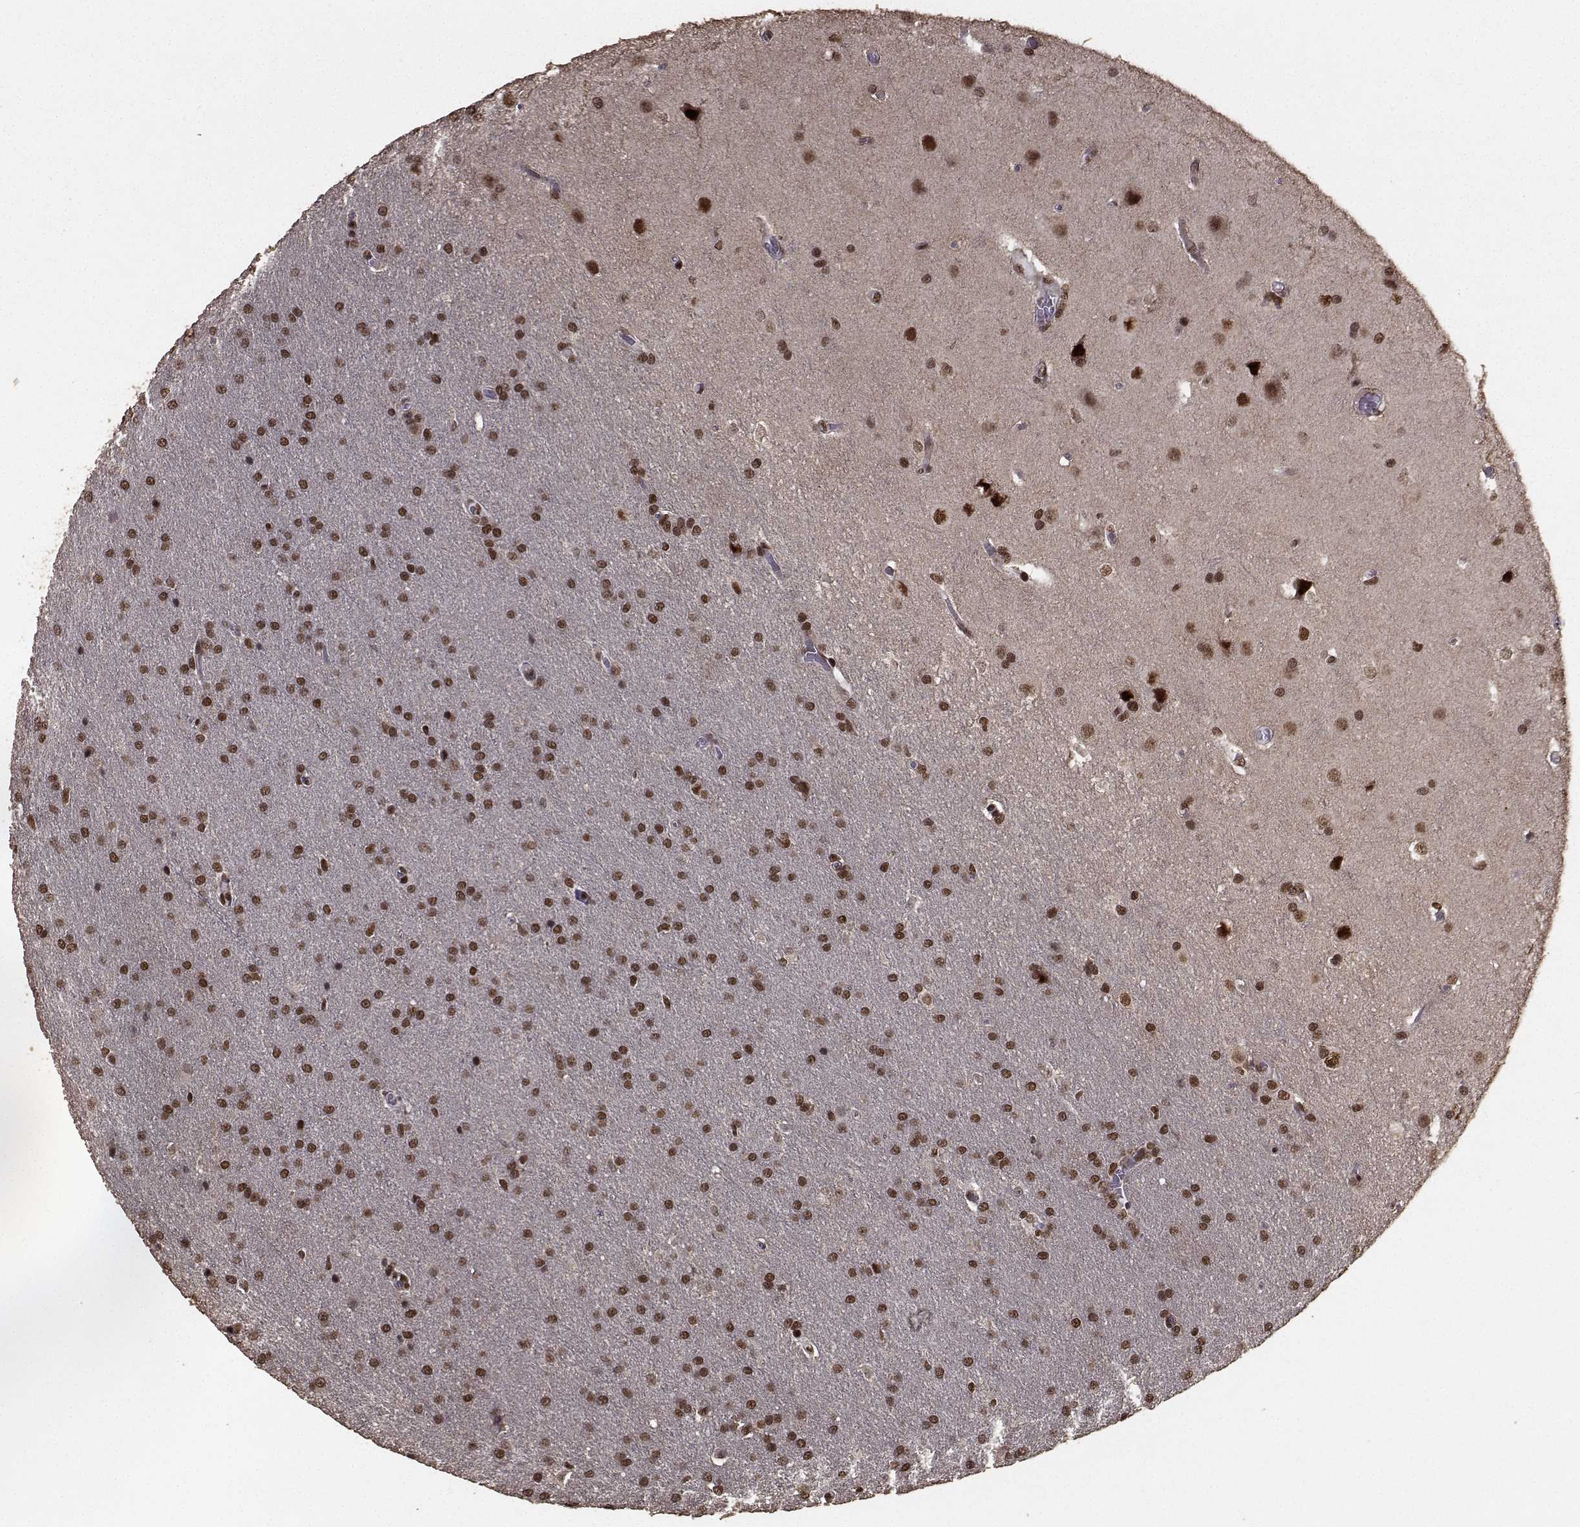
{"staining": {"intensity": "strong", "quantity": "25%-75%", "location": "nuclear"}, "tissue": "glioma", "cell_type": "Tumor cells", "image_type": "cancer", "snomed": [{"axis": "morphology", "description": "Glioma, malignant, Low grade"}, {"axis": "topography", "description": "Brain"}], "caption": "Human malignant glioma (low-grade) stained with a protein marker shows strong staining in tumor cells.", "gene": "SF1", "patient": {"sex": "female", "age": 32}}